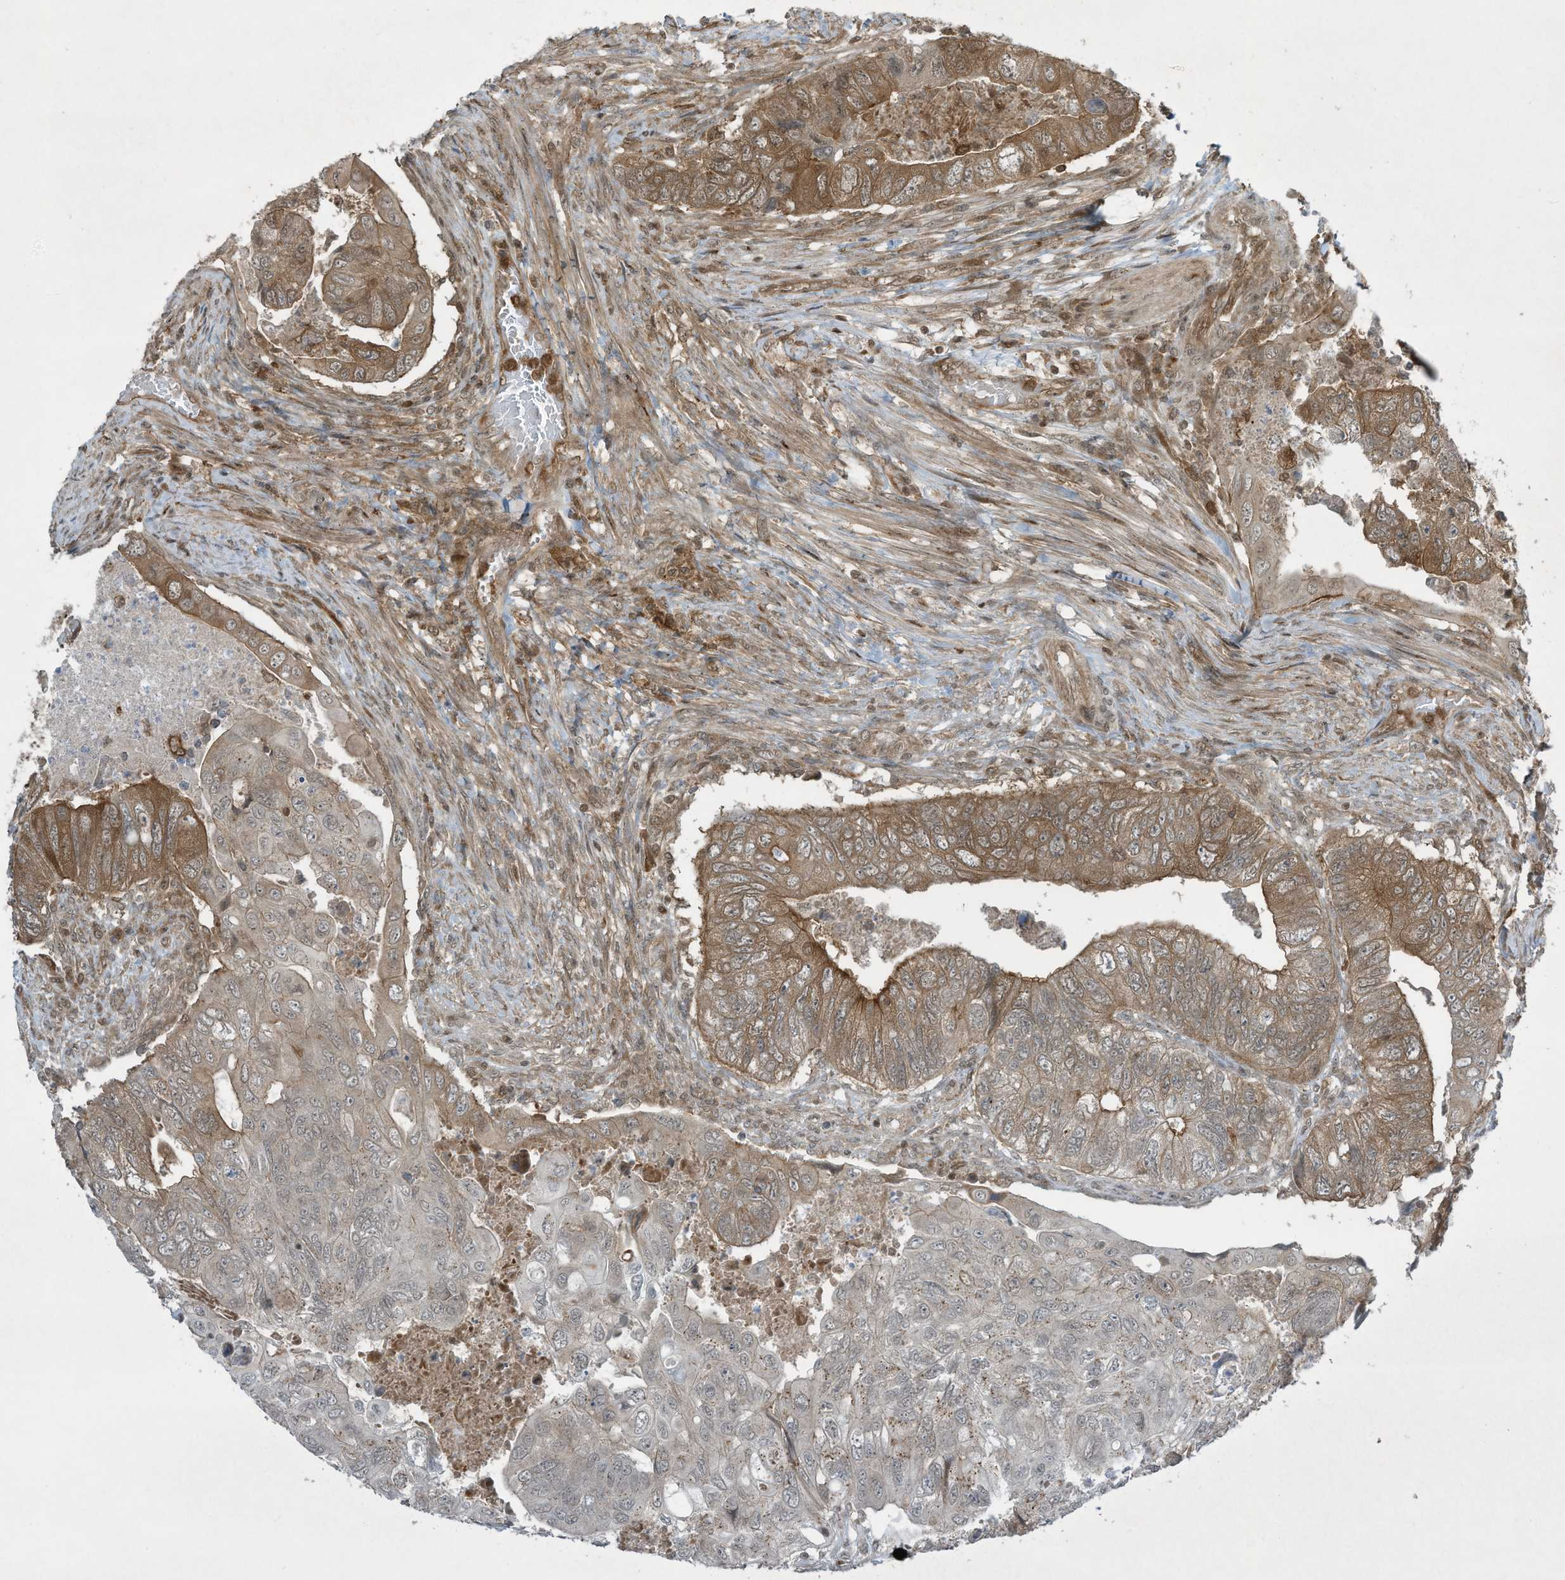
{"staining": {"intensity": "moderate", "quantity": "<25%", "location": "cytoplasmic/membranous"}, "tissue": "colorectal cancer", "cell_type": "Tumor cells", "image_type": "cancer", "snomed": [{"axis": "morphology", "description": "Adenocarcinoma, NOS"}, {"axis": "topography", "description": "Rectum"}], "caption": "A low amount of moderate cytoplasmic/membranous expression is seen in about <25% of tumor cells in colorectal adenocarcinoma tissue. Using DAB (3,3'-diaminobenzidine) (brown) and hematoxylin (blue) stains, captured at high magnification using brightfield microscopy.", "gene": "CERT1", "patient": {"sex": "male", "age": 63}}